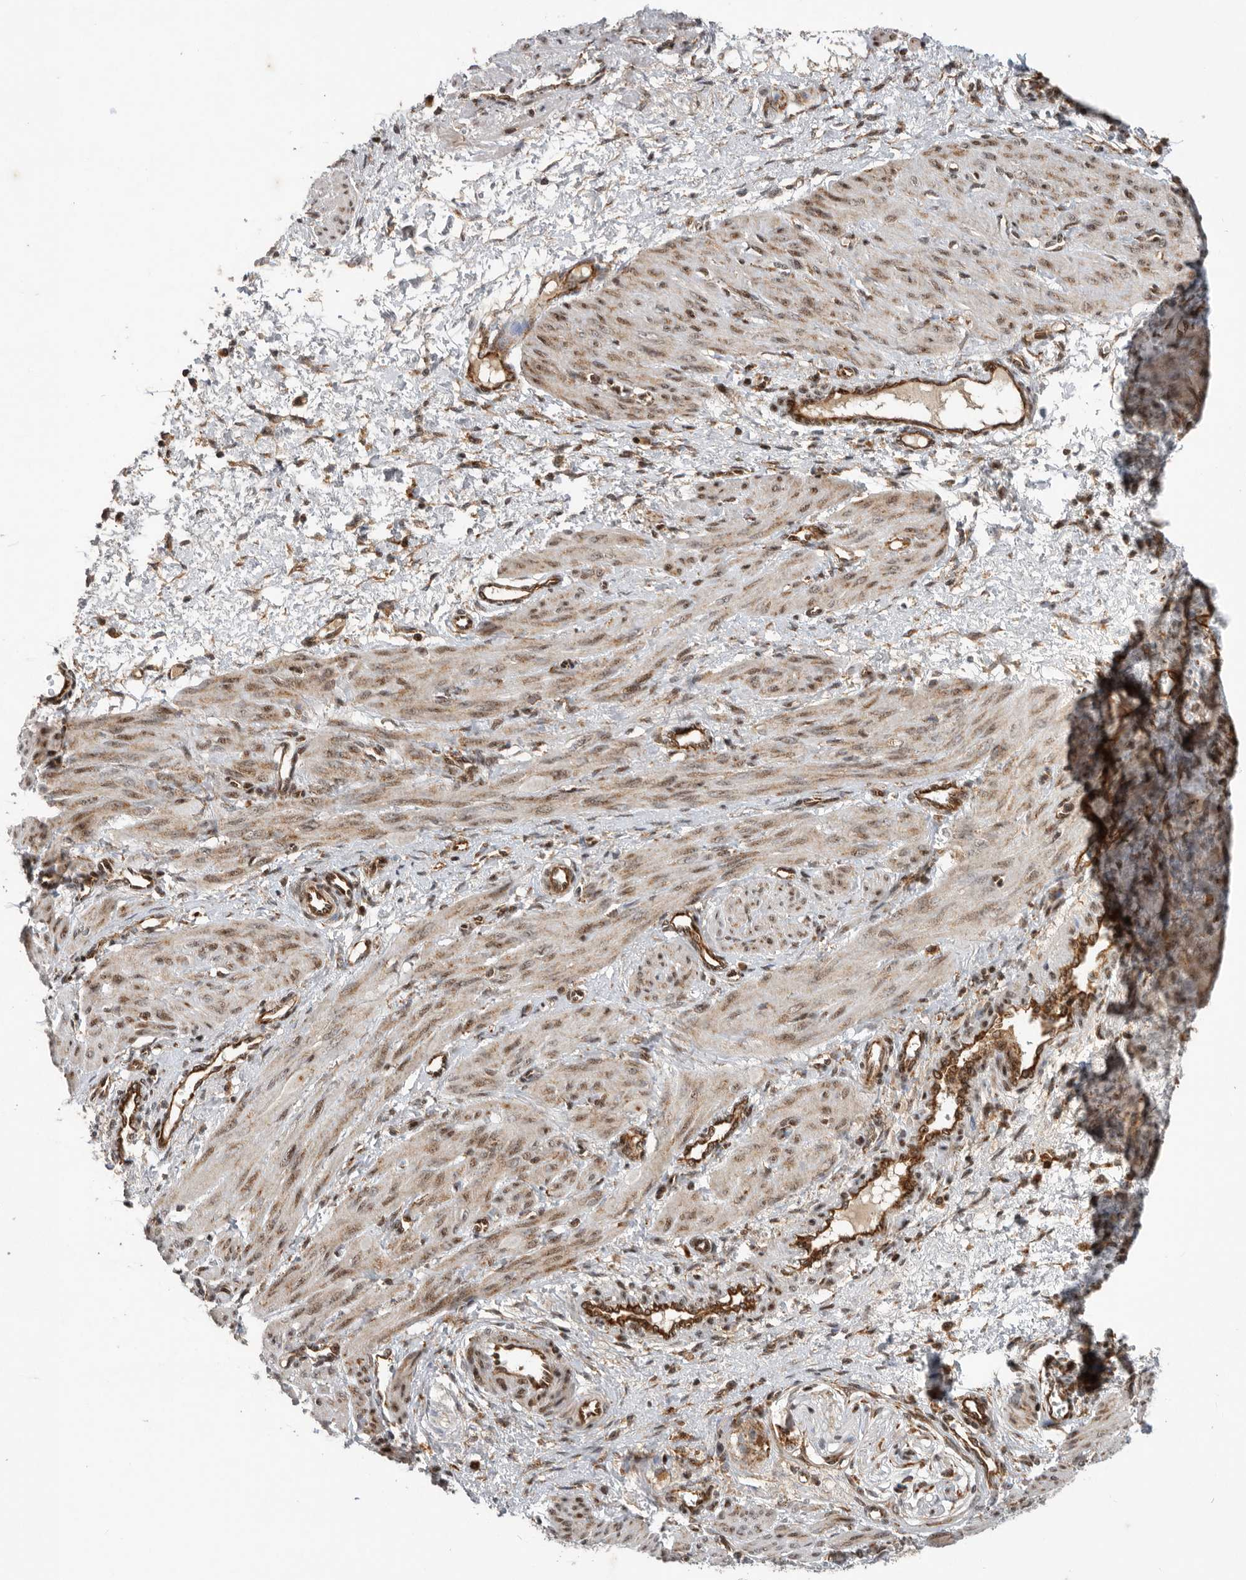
{"staining": {"intensity": "moderate", "quantity": "25%-75%", "location": "cytoplasmic/membranous,nuclear"}, "tissue": "smooth muscle", "cell_type": "Smooth muscle cells", "image_type": "normal", "snomed": [{"axis": "morphology", "description": "Normal tissue, NOS"}, {"axis": "topography", "description": "Endometrium"}], "caption": "Smooth muscle stained for a protein shows moderate cytoplasmic/membranous,nuclear positivity in smooth muscle cells. (DAB = brown stain, brightfield microscopy at high magnification).", "gene": "FZD3", "patient": {"sex": "female", "age": 33}}